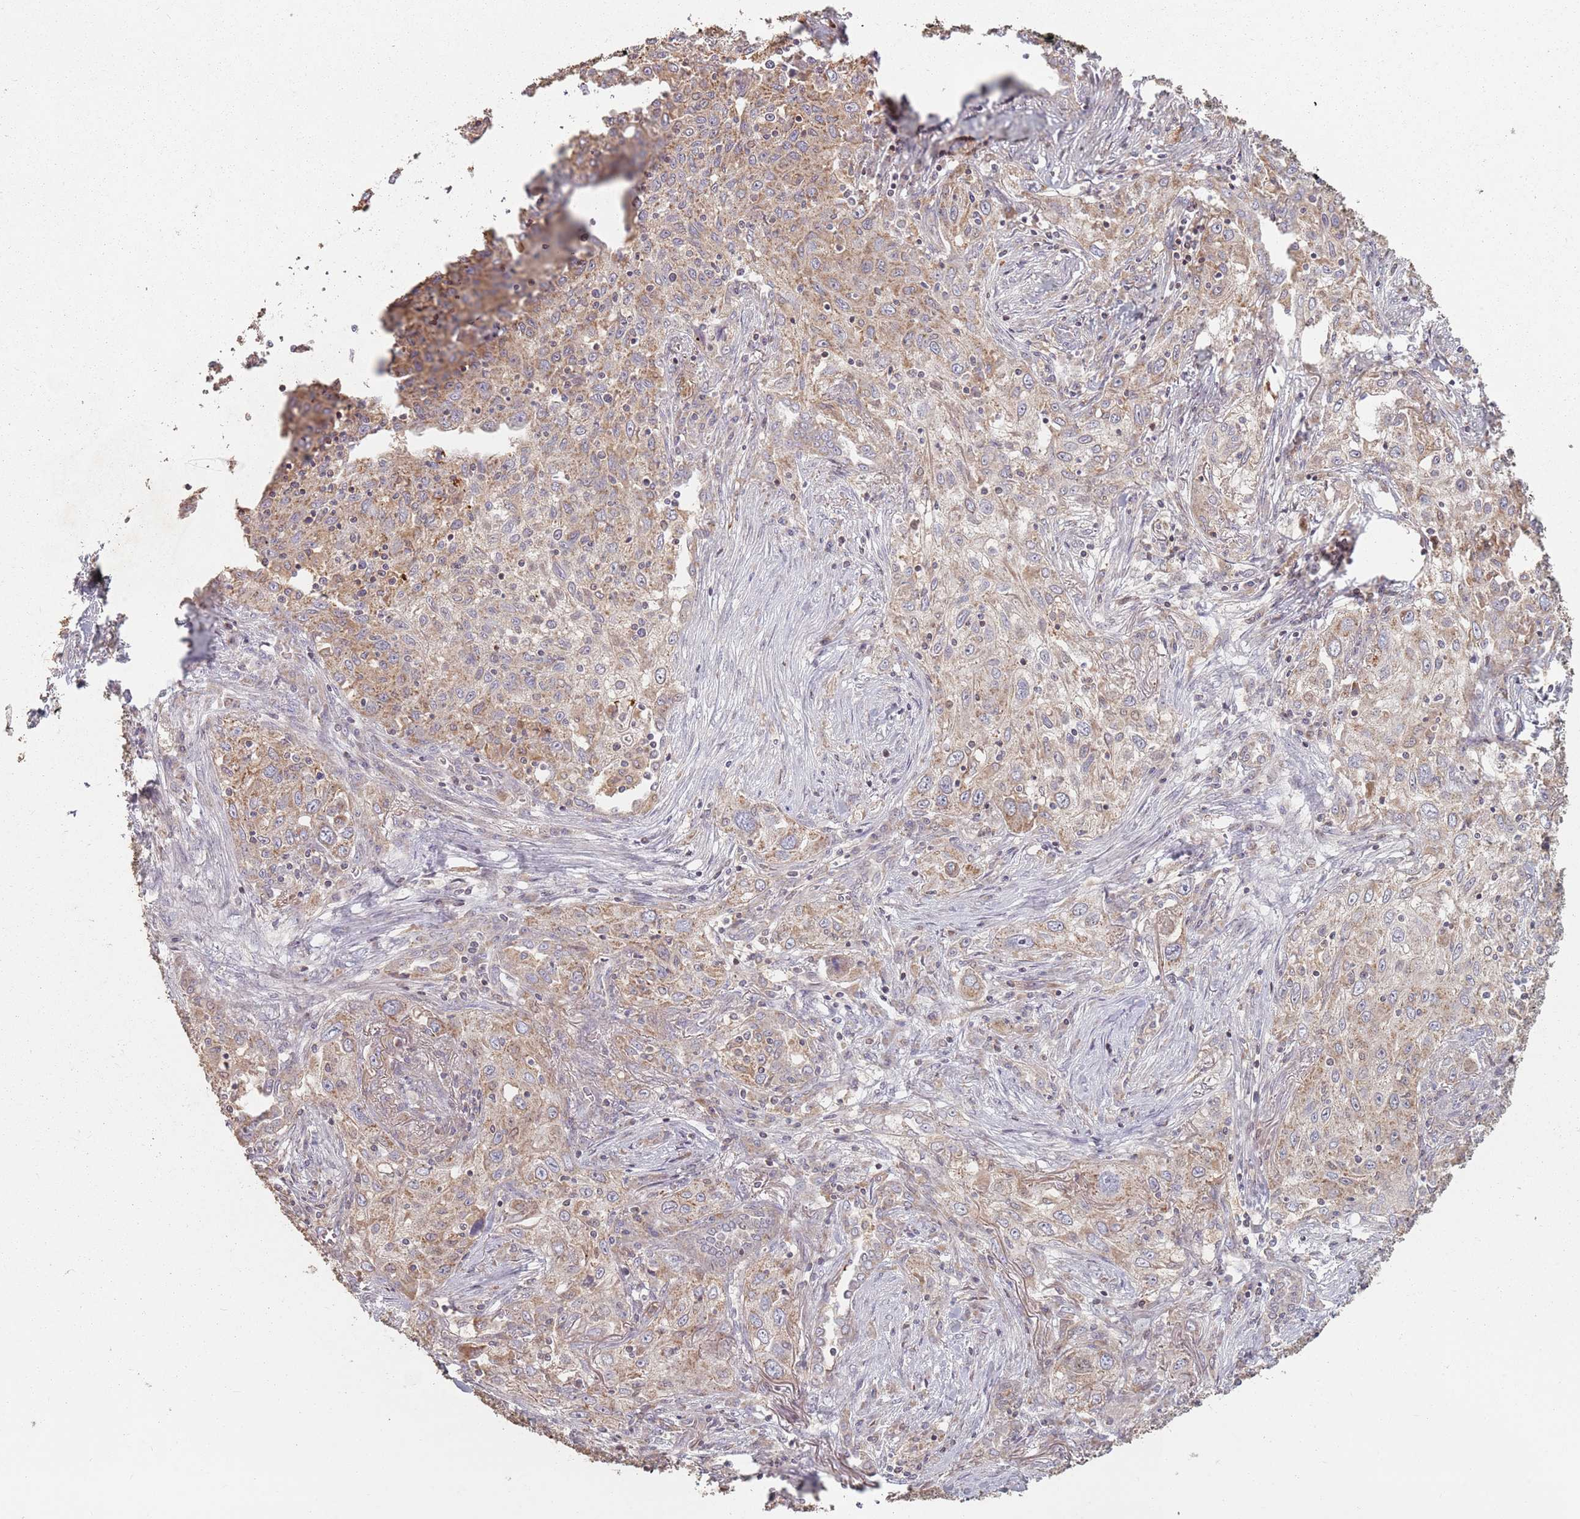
{"staining": {"intensity": "moderate", "quantity": ">75%", "location": "cytoplasmic/membranous"}, "tissue": "lung cancer", "cell_type": "Tumor cells", "image_type": "cancer", "snomed": [{"axis": "morphology", "description": "Squamous cell carcinoma, NOS"}, {"axis": "topography", "description": "Lung"}], "caption": "This histopathology image exhibits immunohistochemistry (IHC) staining of lung cancer (squamous cell carcinoma), with medium moderate cytoplasmic/membranous staining in about >75% of tumor cells.", "gene": "VPS52", "patient": {"sex": "female", "age": 69}}